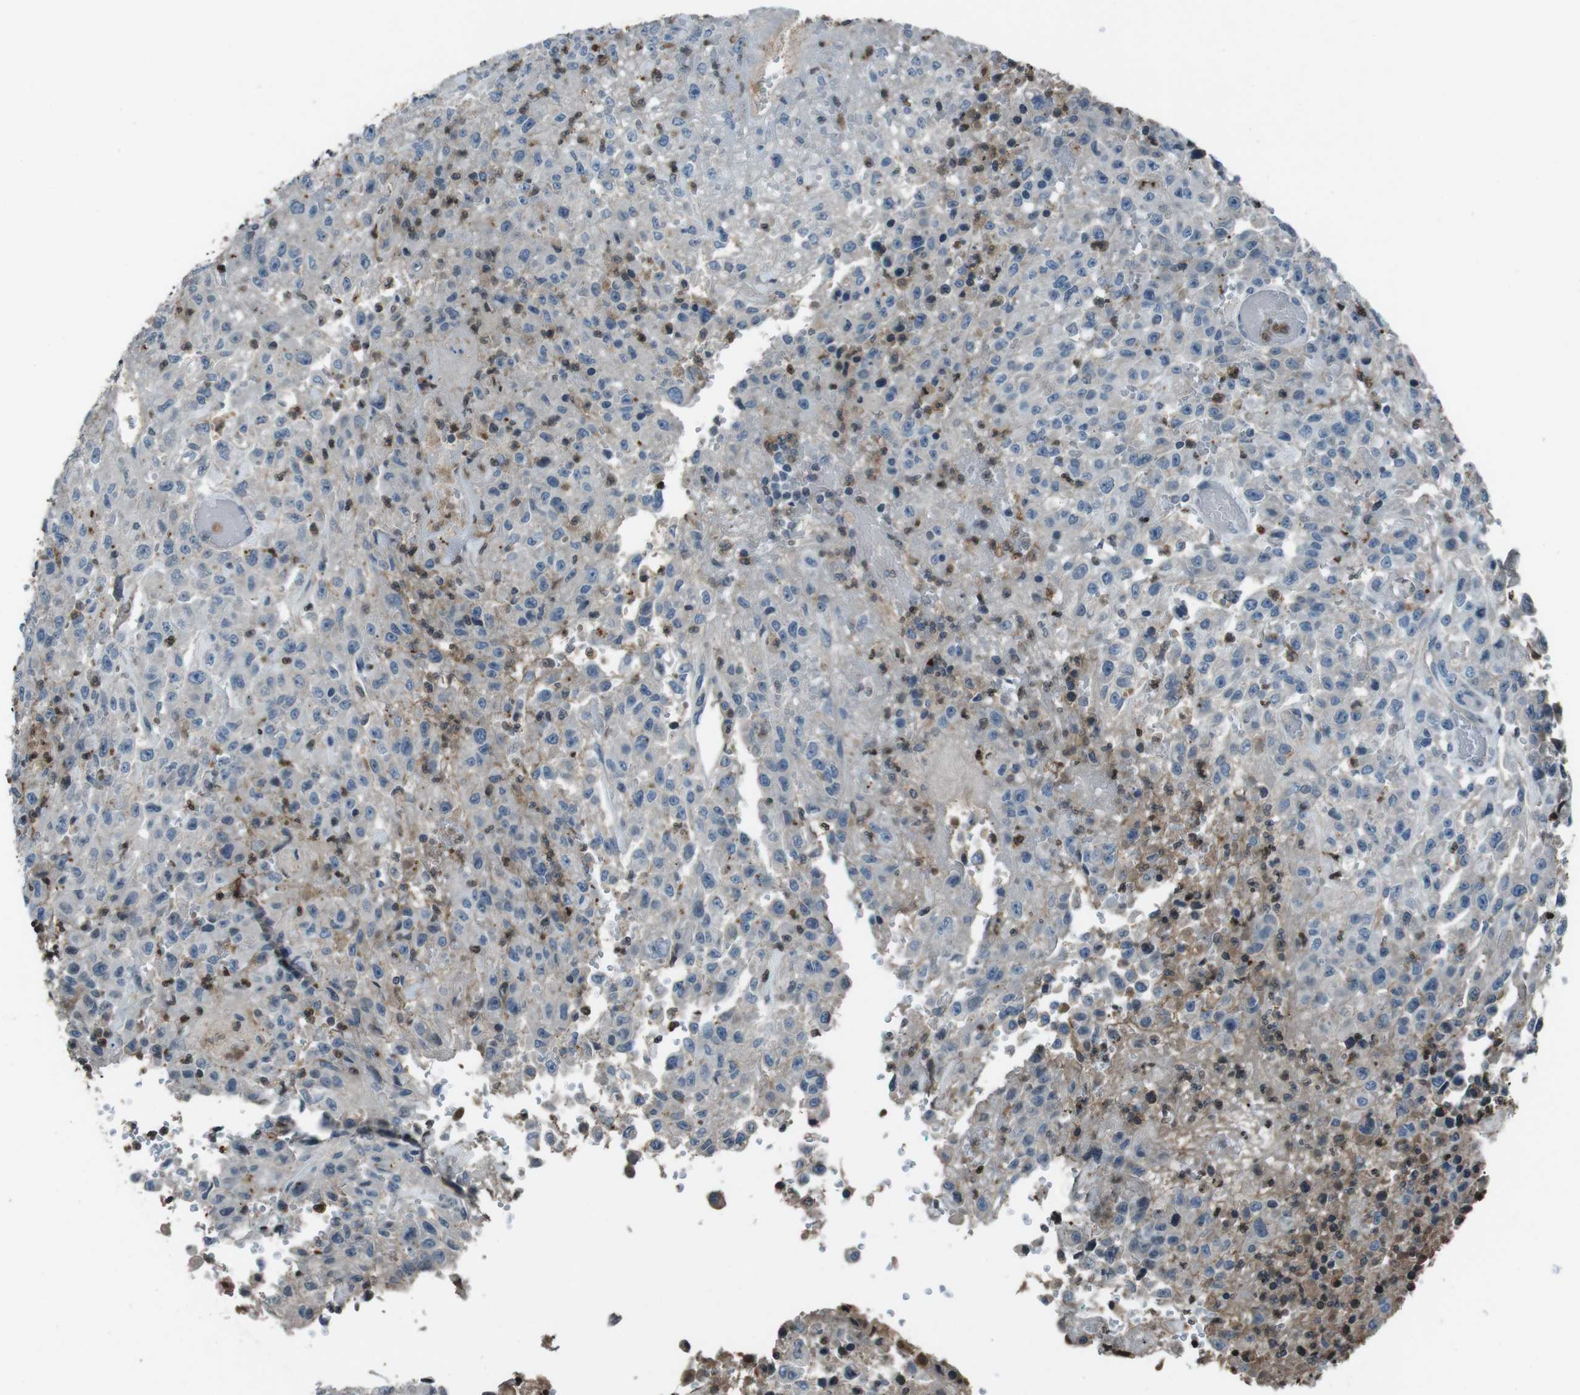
{"staining": {"intensity": "negative", "quantity": "none", "location": "none"}, "tissue": "urothelial cancer", "cell_type": "Tumor cells", "image_type": "cancer", "snomed": [{"axis": "morphology", "description": "Urothelial carcinoma, High grade"}, {"axis": "topography", "description": "Urinary bladder"}], "caption": "Image shows no protein staining in tumor cells of urothelial cancer tissue. Nuclei are stained in blue.", "gene": "UGT1A6", "patient": {"sex": "male", "age": 46}}